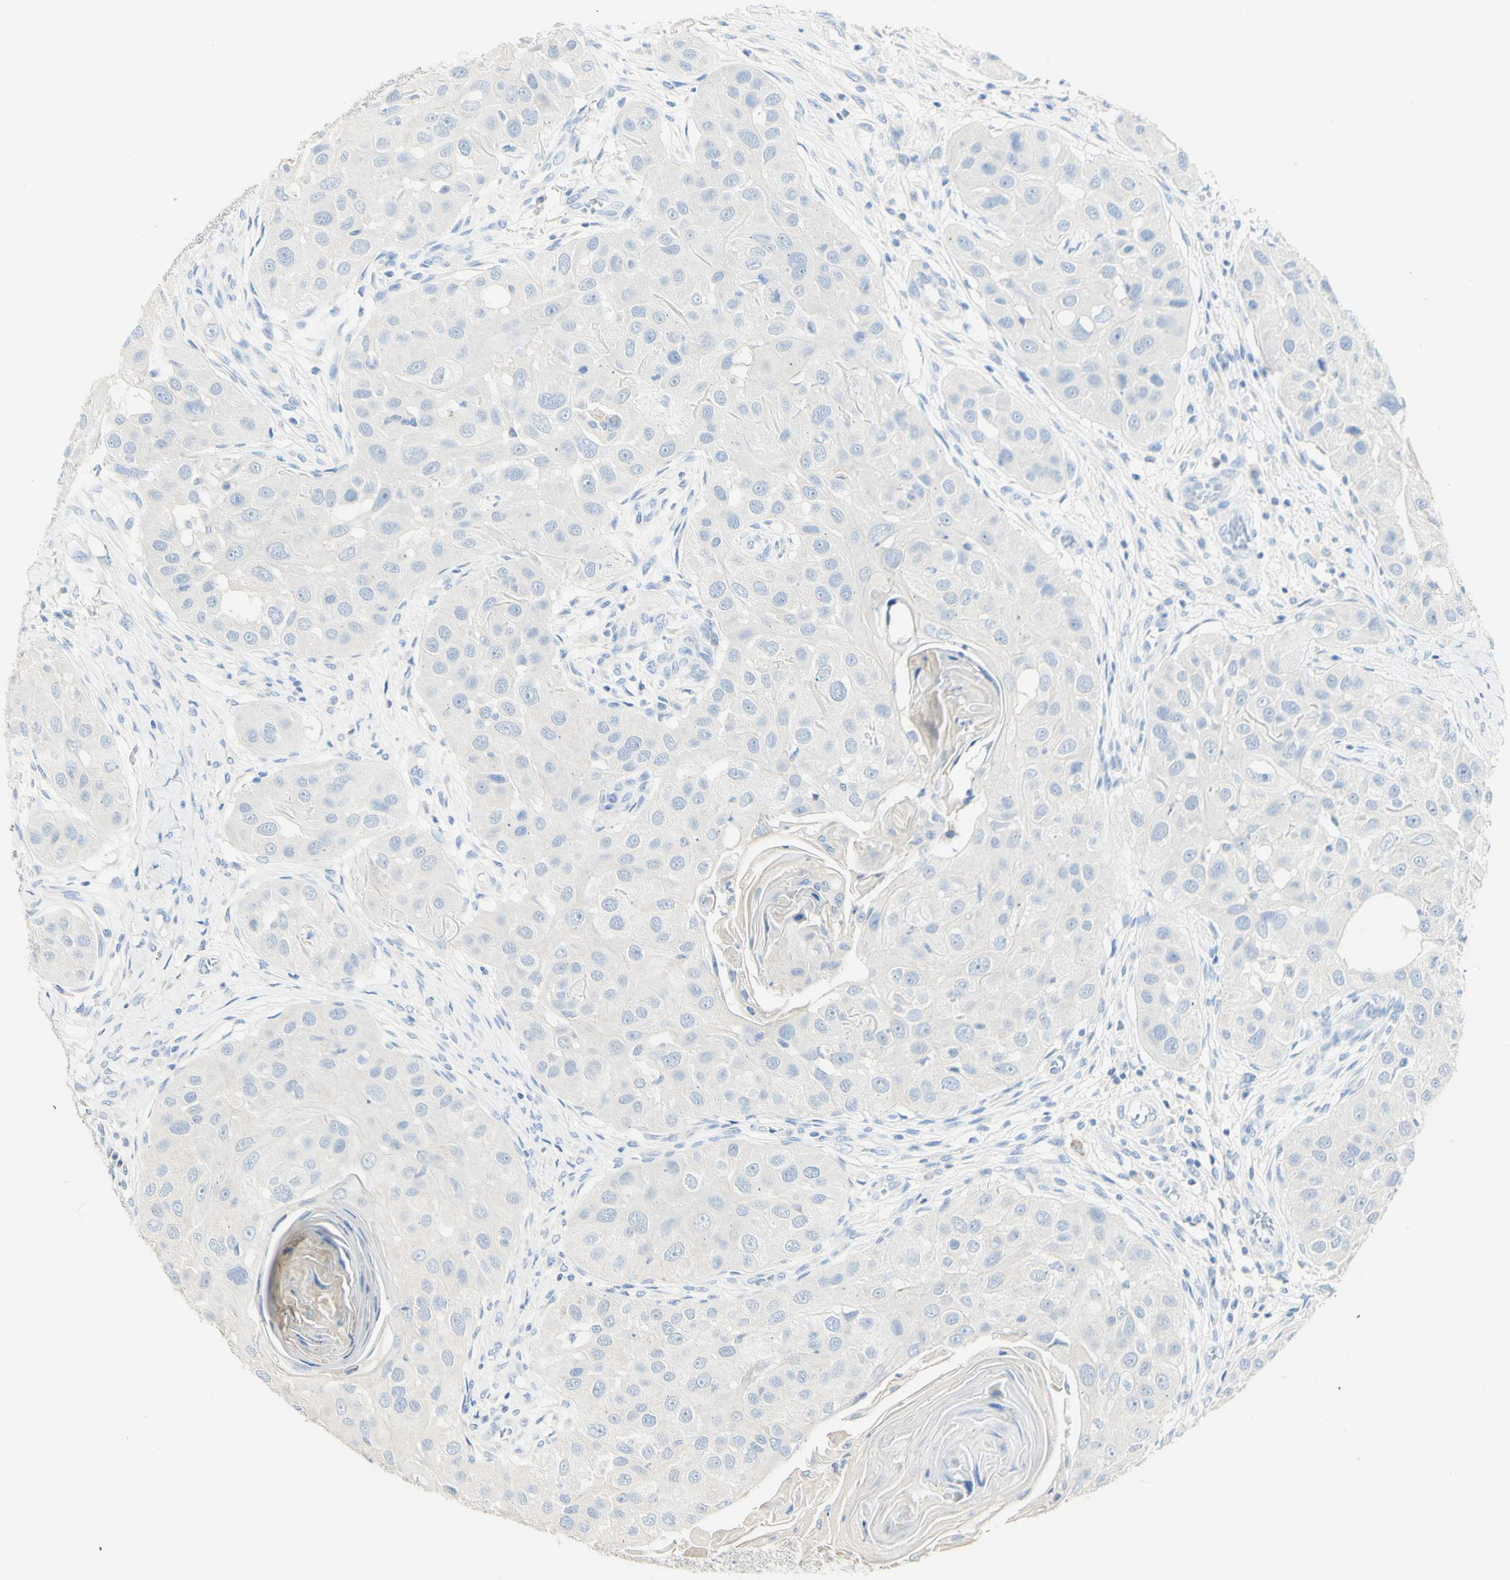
{"staining": {"intensity": "negative", "quantity": "none", "location": "none"}, "tissue": "head and neck cancer", "cell_type": "Tumor cells", "image_type": "cancer", "snomed": [{"axis": "morphology", "description": "Normal tissue, NOS"}, {"axis": "morphology", "description": "Squamous cell carcinoma, NOS"}, {"axis": "topography", "description": "Skeletal muscle"}, {"axis": "topography", "description": "Head-Neck"}], "caption": "Tumor cells show no significant protein expression in head and neck cancer (squamous cell carcinoma).", "gene": "PIGR", "patient": {"sex": "male", "age": 51}}